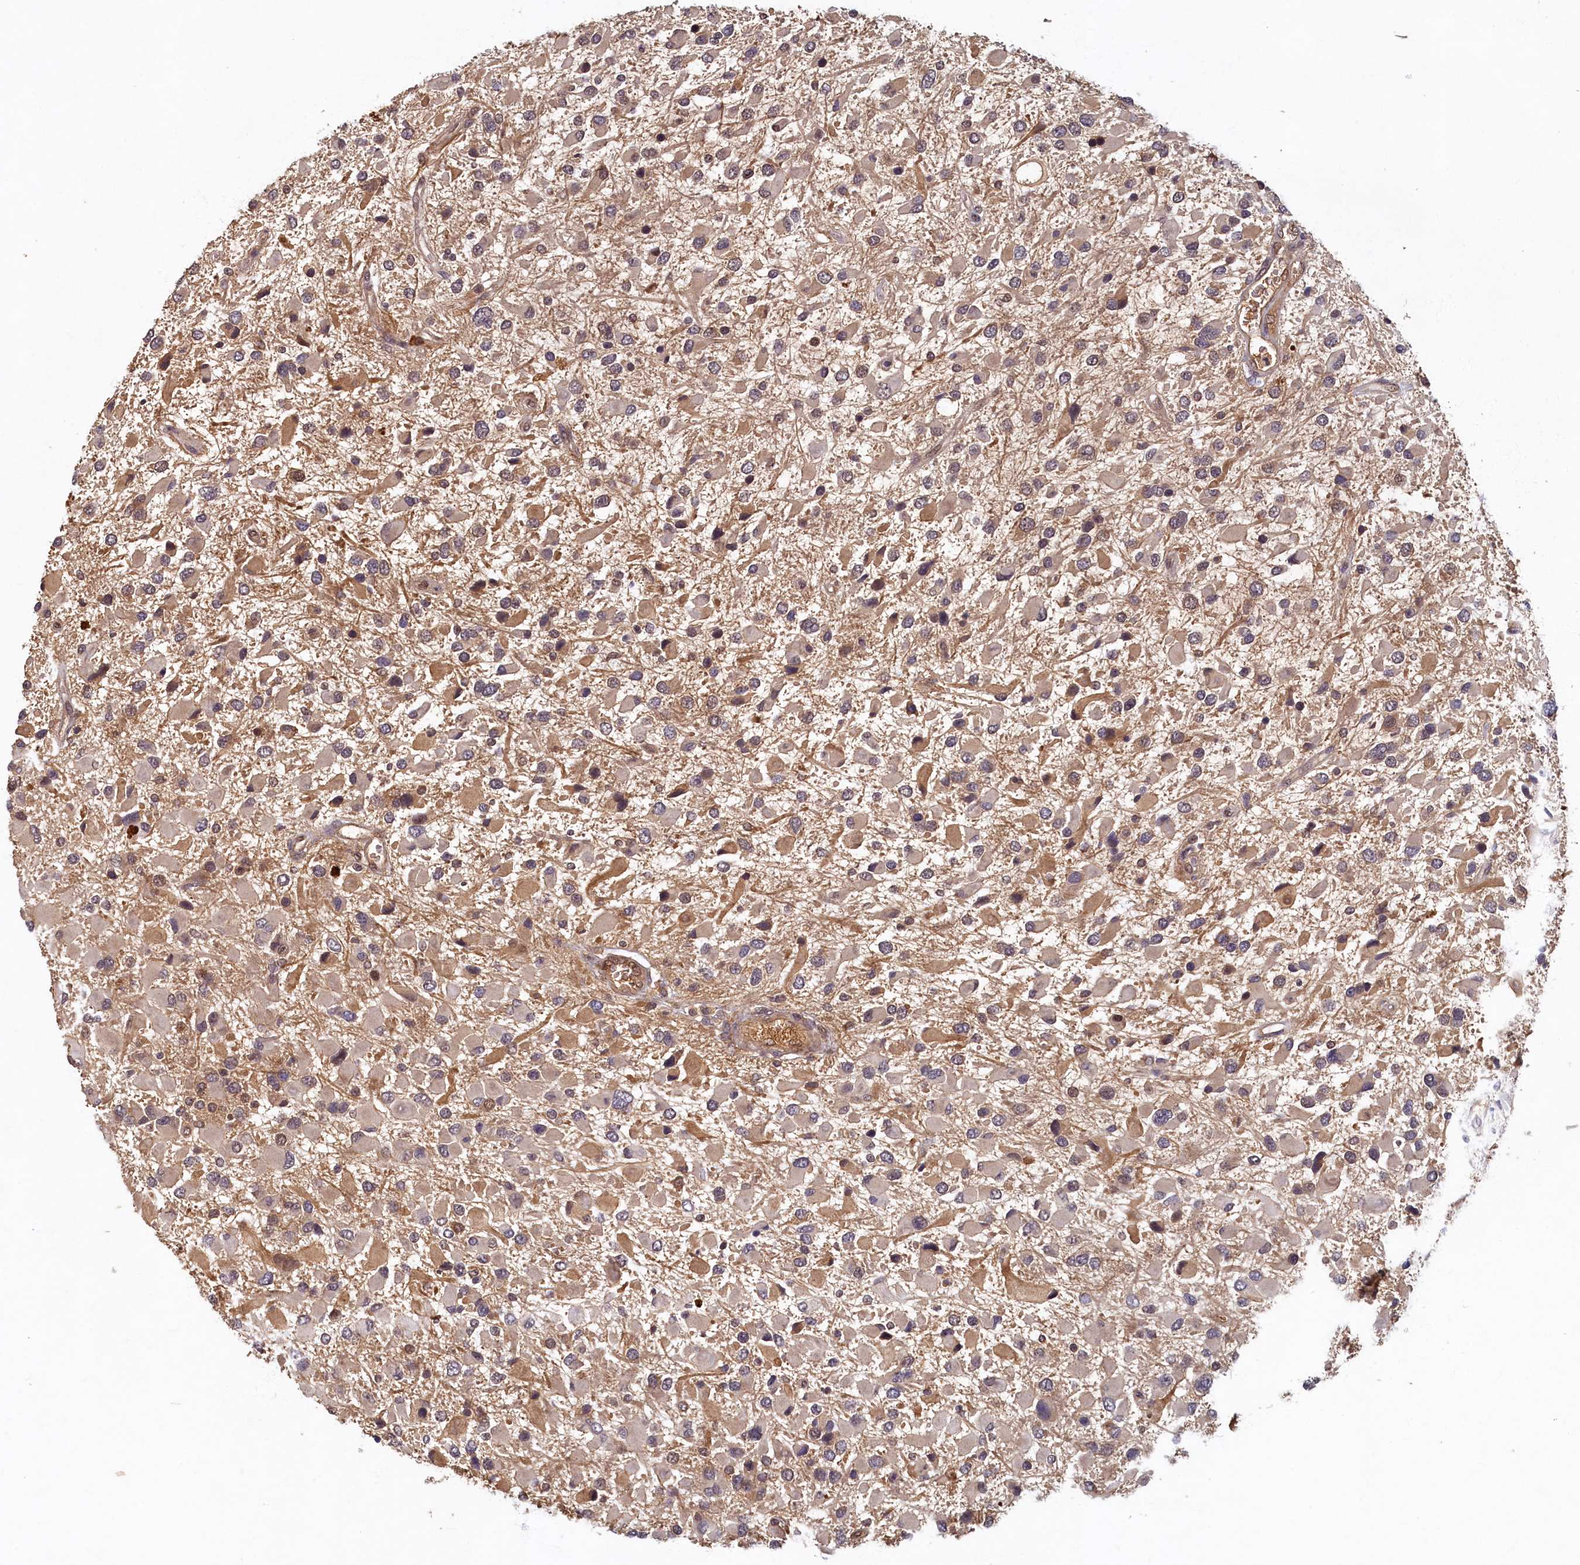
{"staining": {"intensity": "weak", "quantity": "<25%", "location": "cytoplasmic/membranous"}, "tissue": "glioma", "cell_type": "Tumor cells", "image_type": "cancer", "snomed": [{"axis": "morphology", "description": "Glioma, malignant, High grade"}, {"axis": "topography", "description": "Brain"}], "caption": "Tumor cells show no significant protein expression in glioma.", "gene": "LCMT2", "patient": {"sex": "male", "age": 53}}